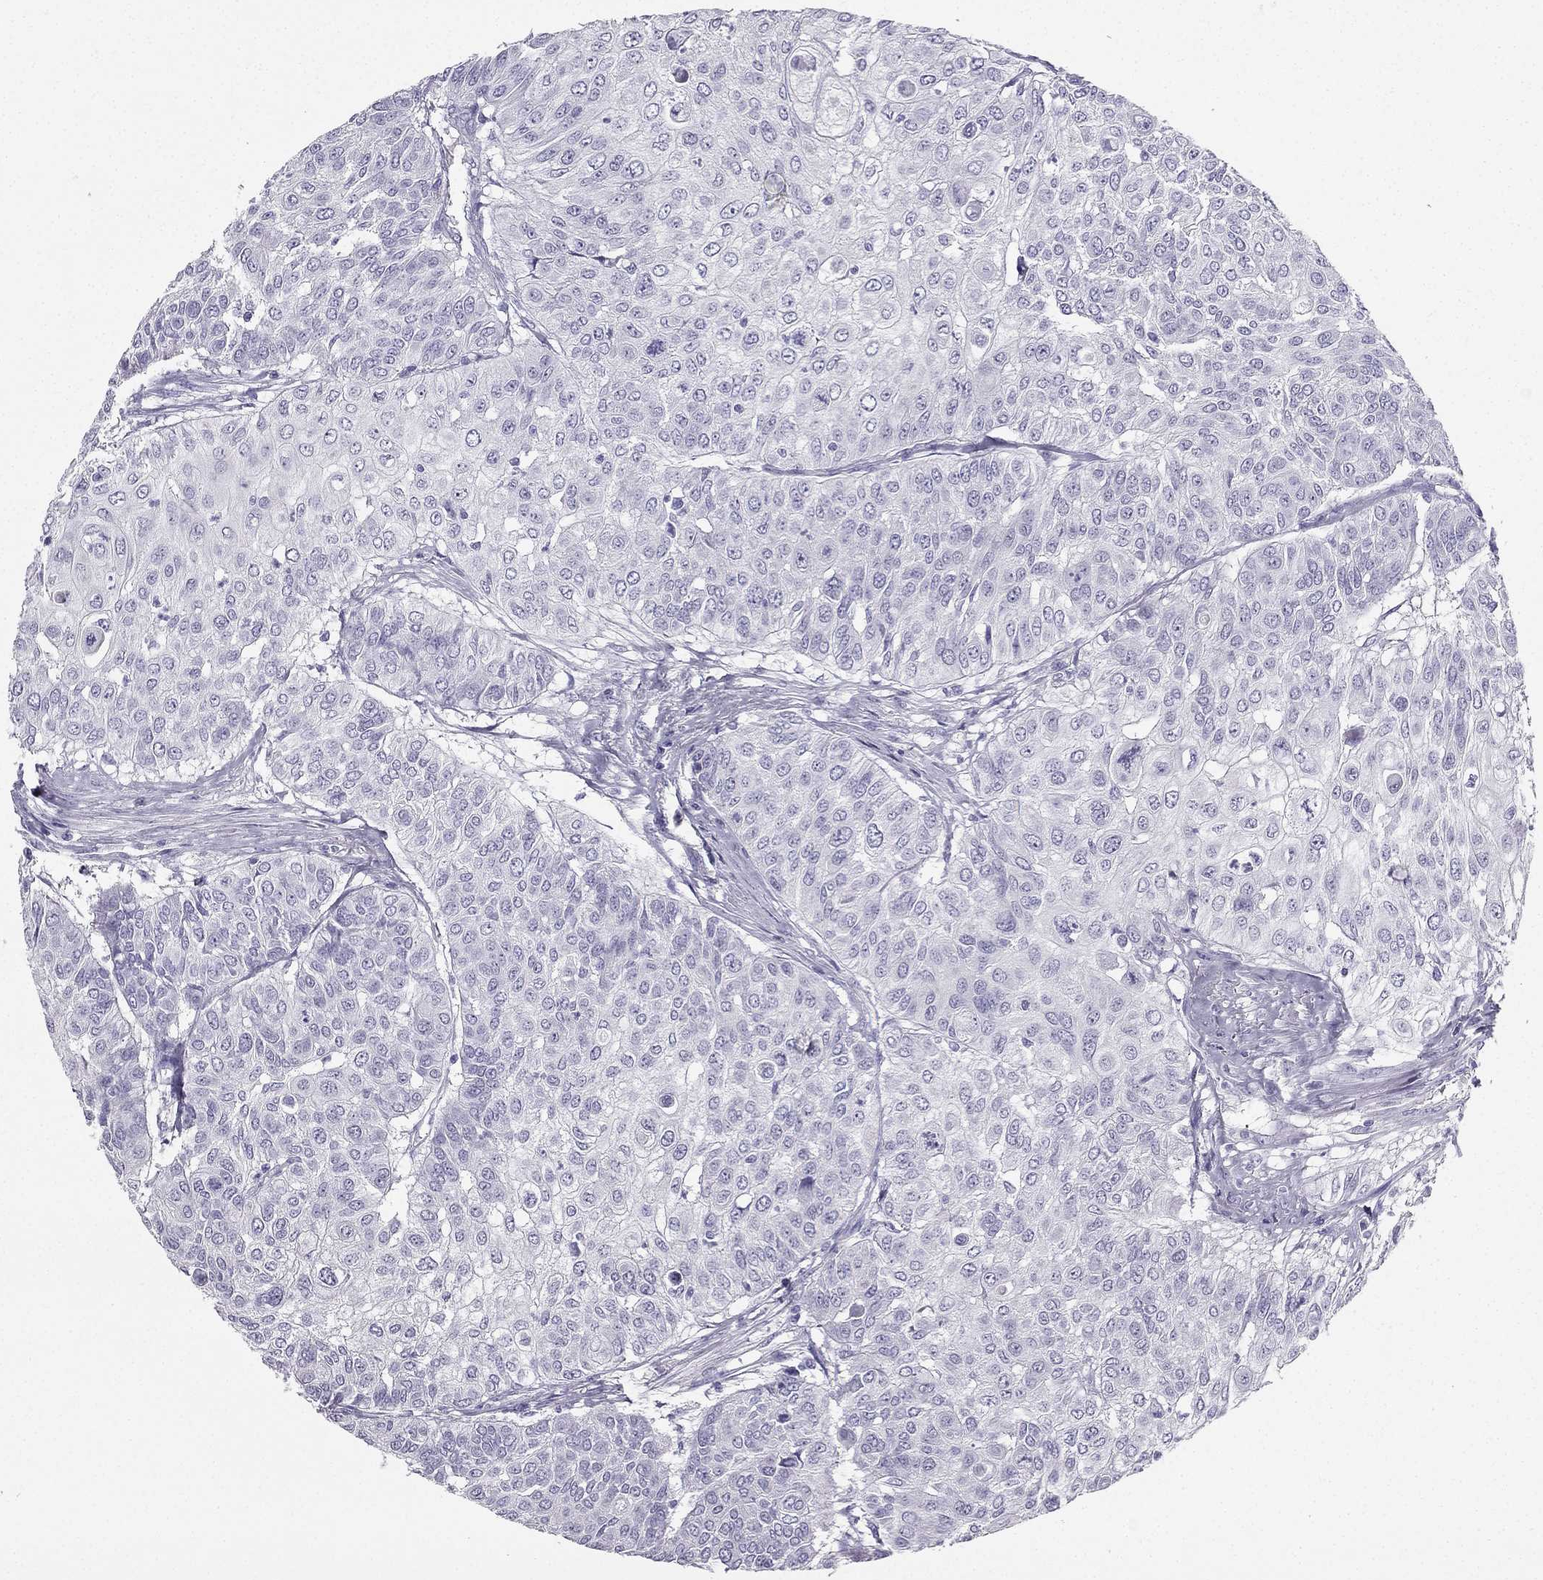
{"staining": {"intensity": "negative", "quantity": "none", "location": "none"}, "tissue": "urothelial cancer", "cell_type": "Tumor cells", "image_type": "cancer", "snomed": [{"axis": "morphology", "description": "Urothelial carcinoma, High grade"}, {"axis": "topography", "description": "Urinary bladder"}], "caption": "This is an immunohistochemistry (IHC) image of human high-grade urothelial carcinoma. There is no positivity in tumor cells.", "gene": "TFF3", "patient": {"sex": "female", "age": 79}}